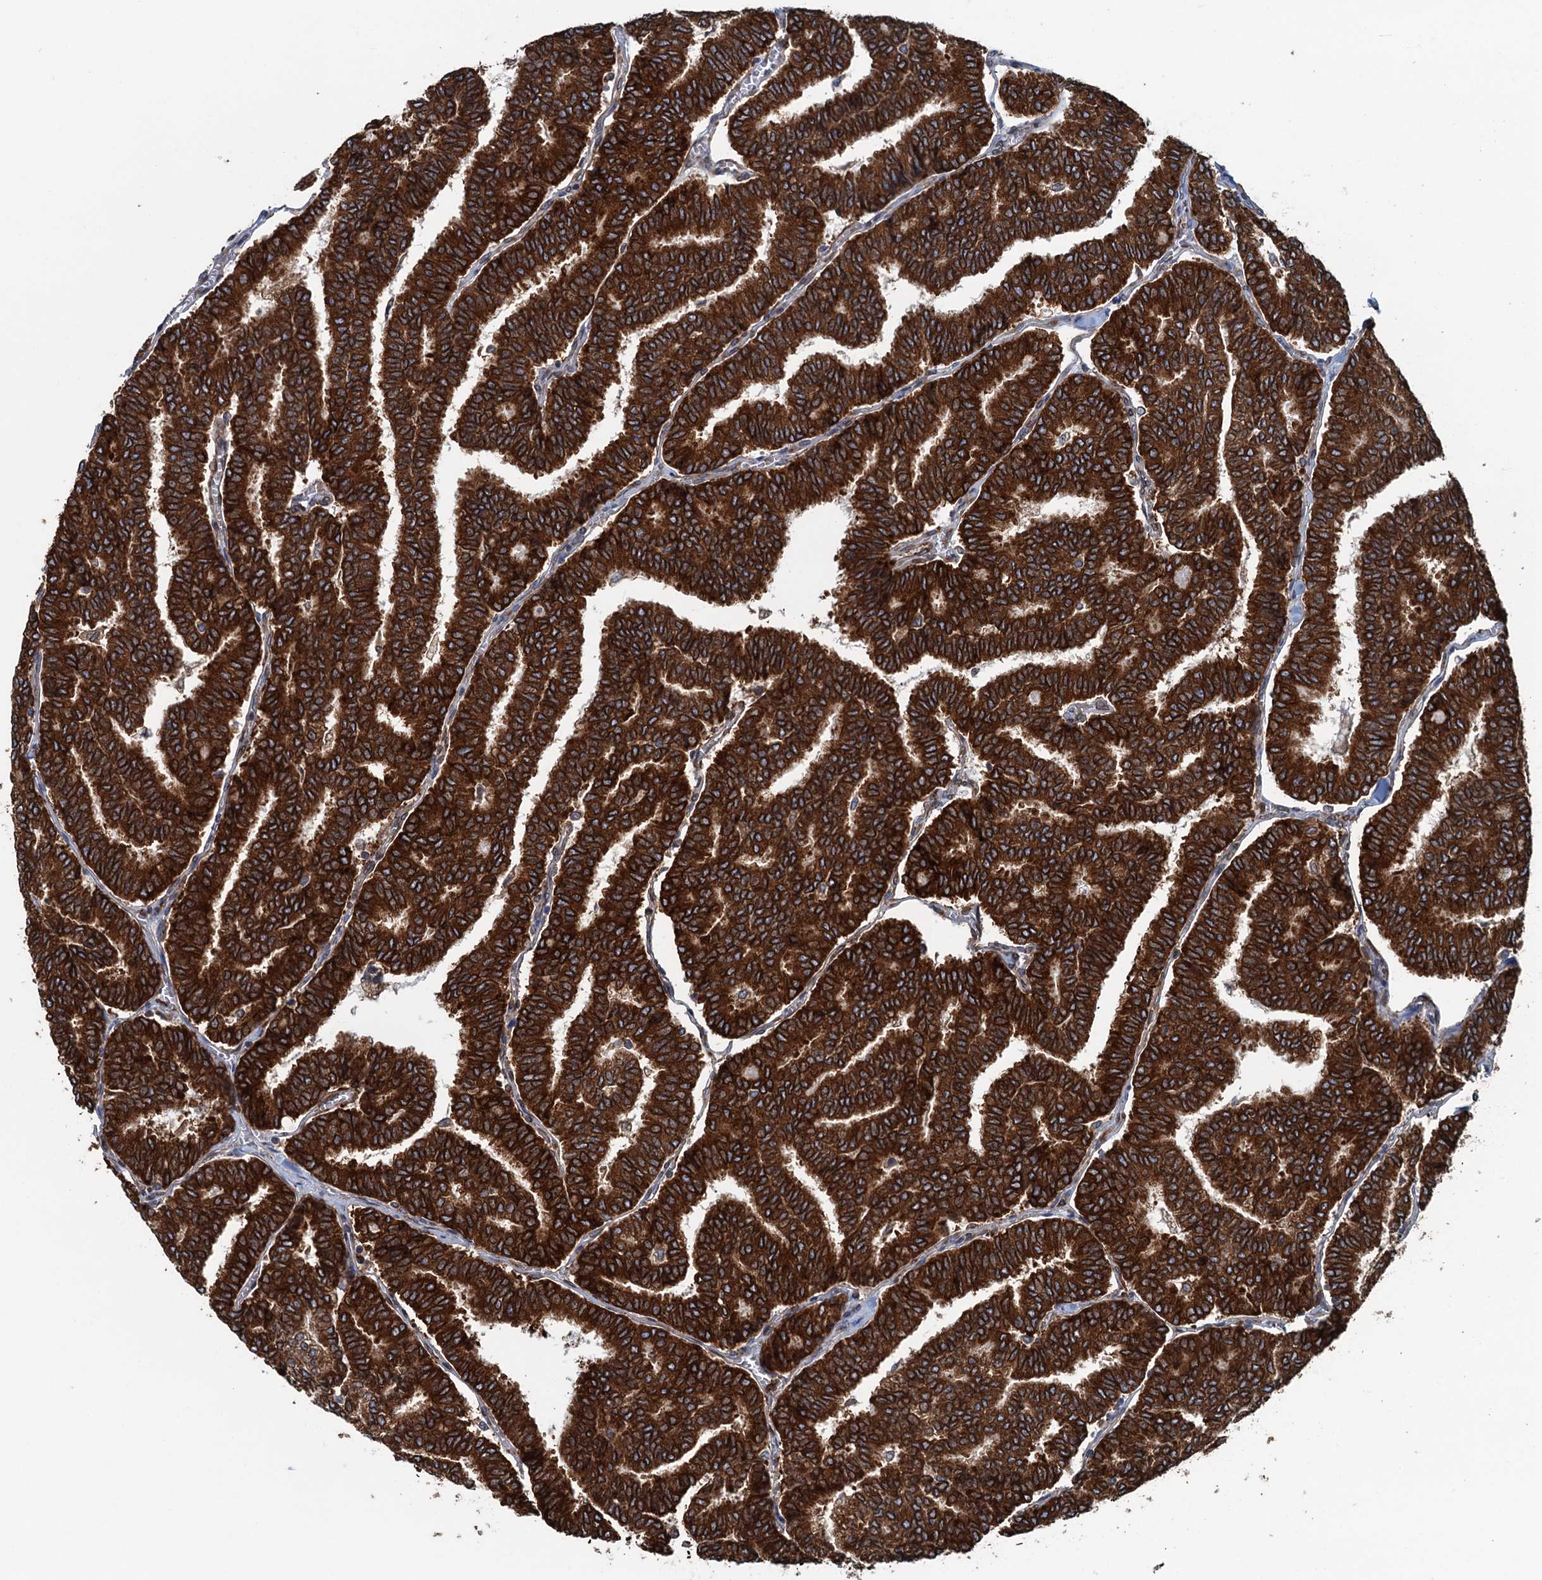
{"staining": {"intensity": "strong", "quantity": ">75%", "location": "cytoplasmic/membranous"}, "tissue": "thyroid cancer", "cell_type": "Tumor cells", "image_type": "cancer", "snomed": [{"axis": "morphology", "description": "Papillary adenocarcinoma, NOS"}, {"axis": "topography", "description": "Thyroid gland"}], "caption": "Immunohistochemical staining of human thyroid cancer exhibits high levels of strong cytoplasmic/membranous staining in approximately >75% of tumor cells. The staining was performed using DAB, with brown indicating positive protein expression. Nuclei are stained blue with hematoxylin.", "gene": "TMEM205", "patient": {"sex": "female", "age": 35}}